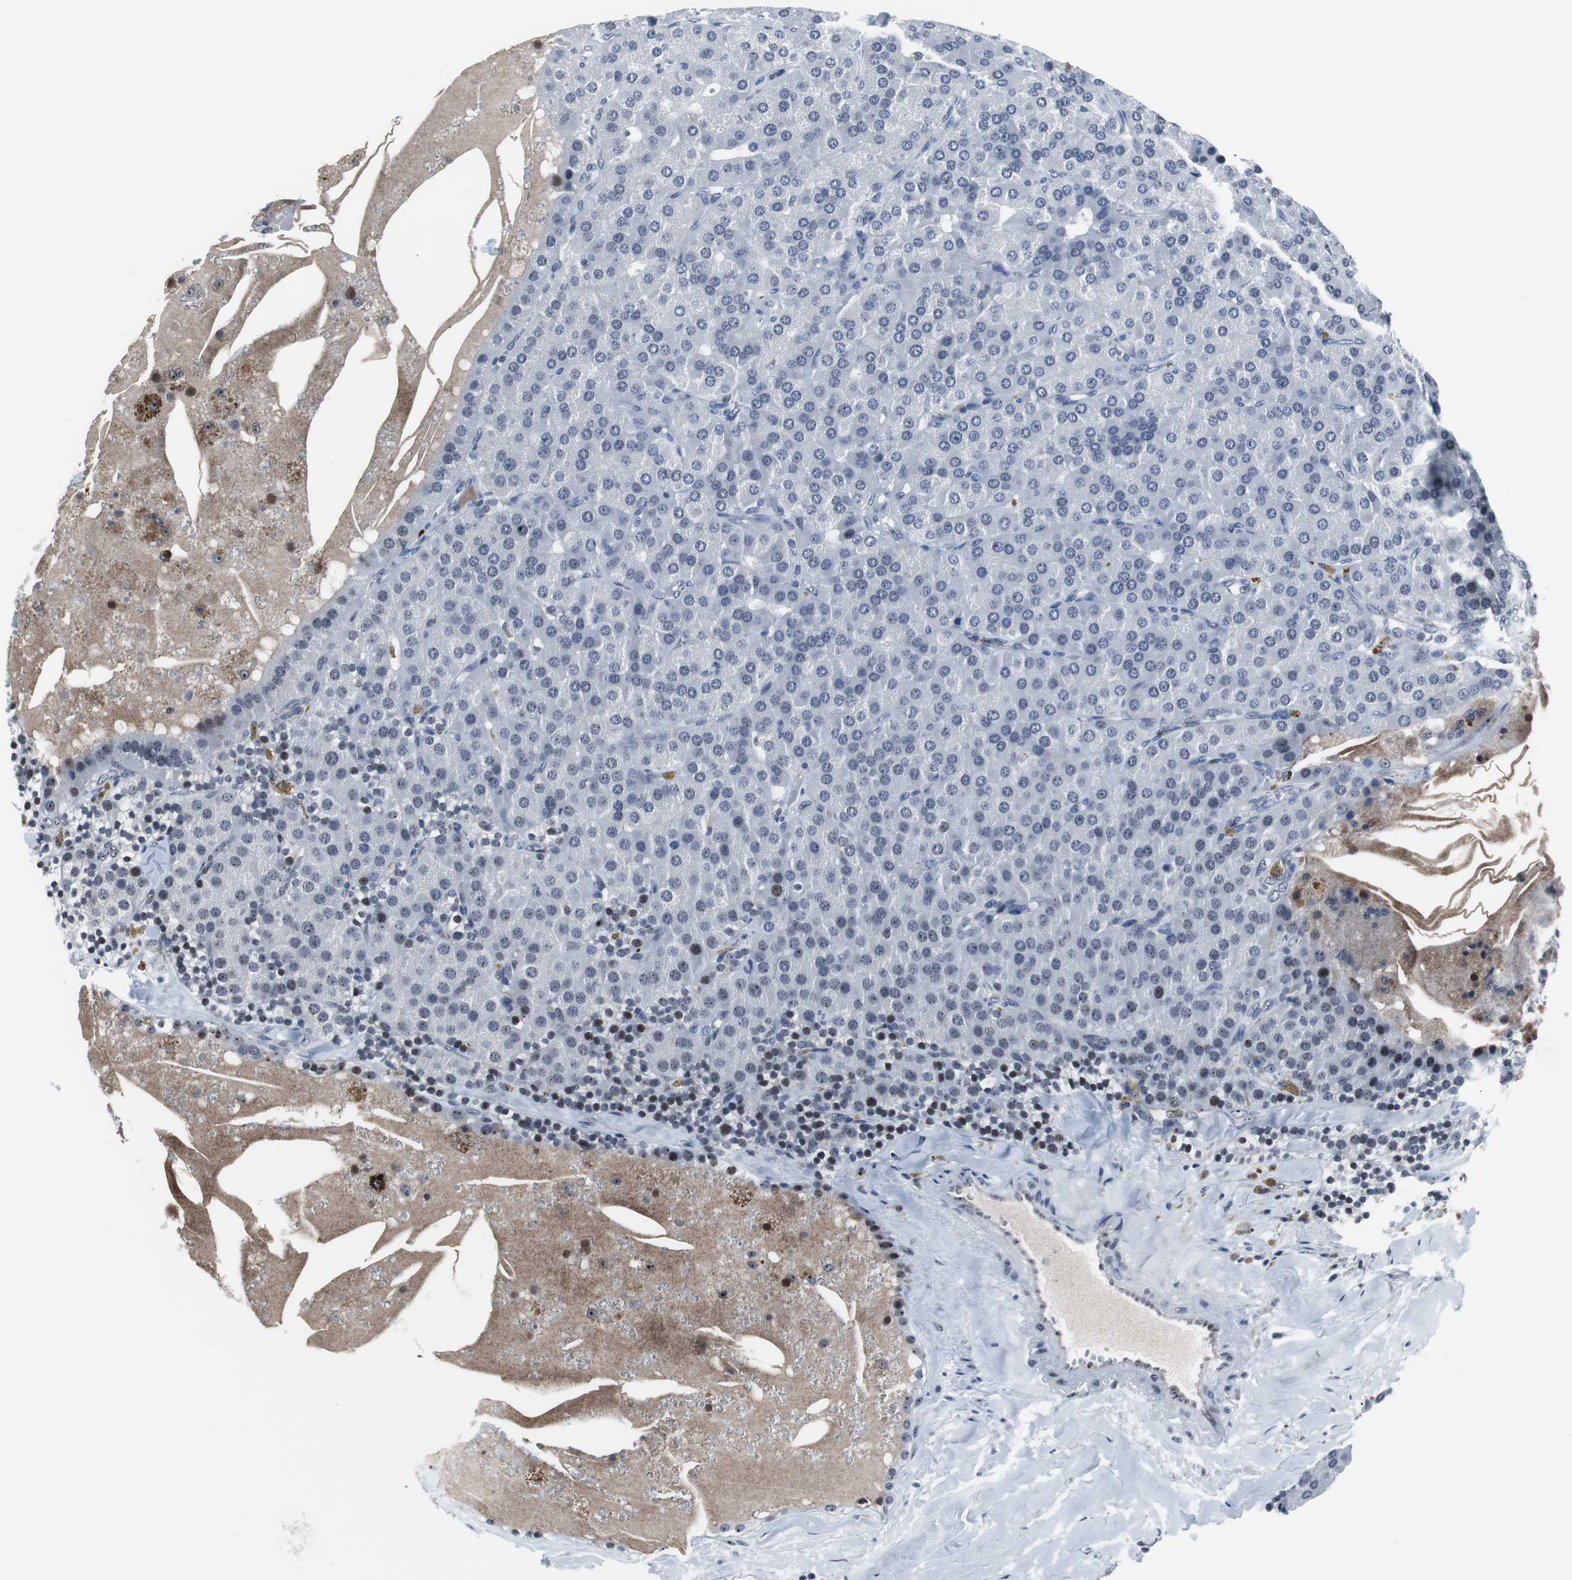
{"staining": {"intensity": "negative", "quantity": "none", "location": "none"}, "tissue": "parathyroid gland", "cell_type": "Glandular cells", "image_type": "normal", "snomed": [{"axis": "morphology", "description": "Normal tissue, NOS"}, {"axis": "morphology", "description": "Adenoma, NOS"}, {"axis": "topography", "description": "Parathyroid gland"}], "caption": "This is an immunohistochemistry image of benign human parathyroid gland. There is no positivity in glandular cells.", "gene": "DOK1", "patient": {"sex": "female", "age": 86}}